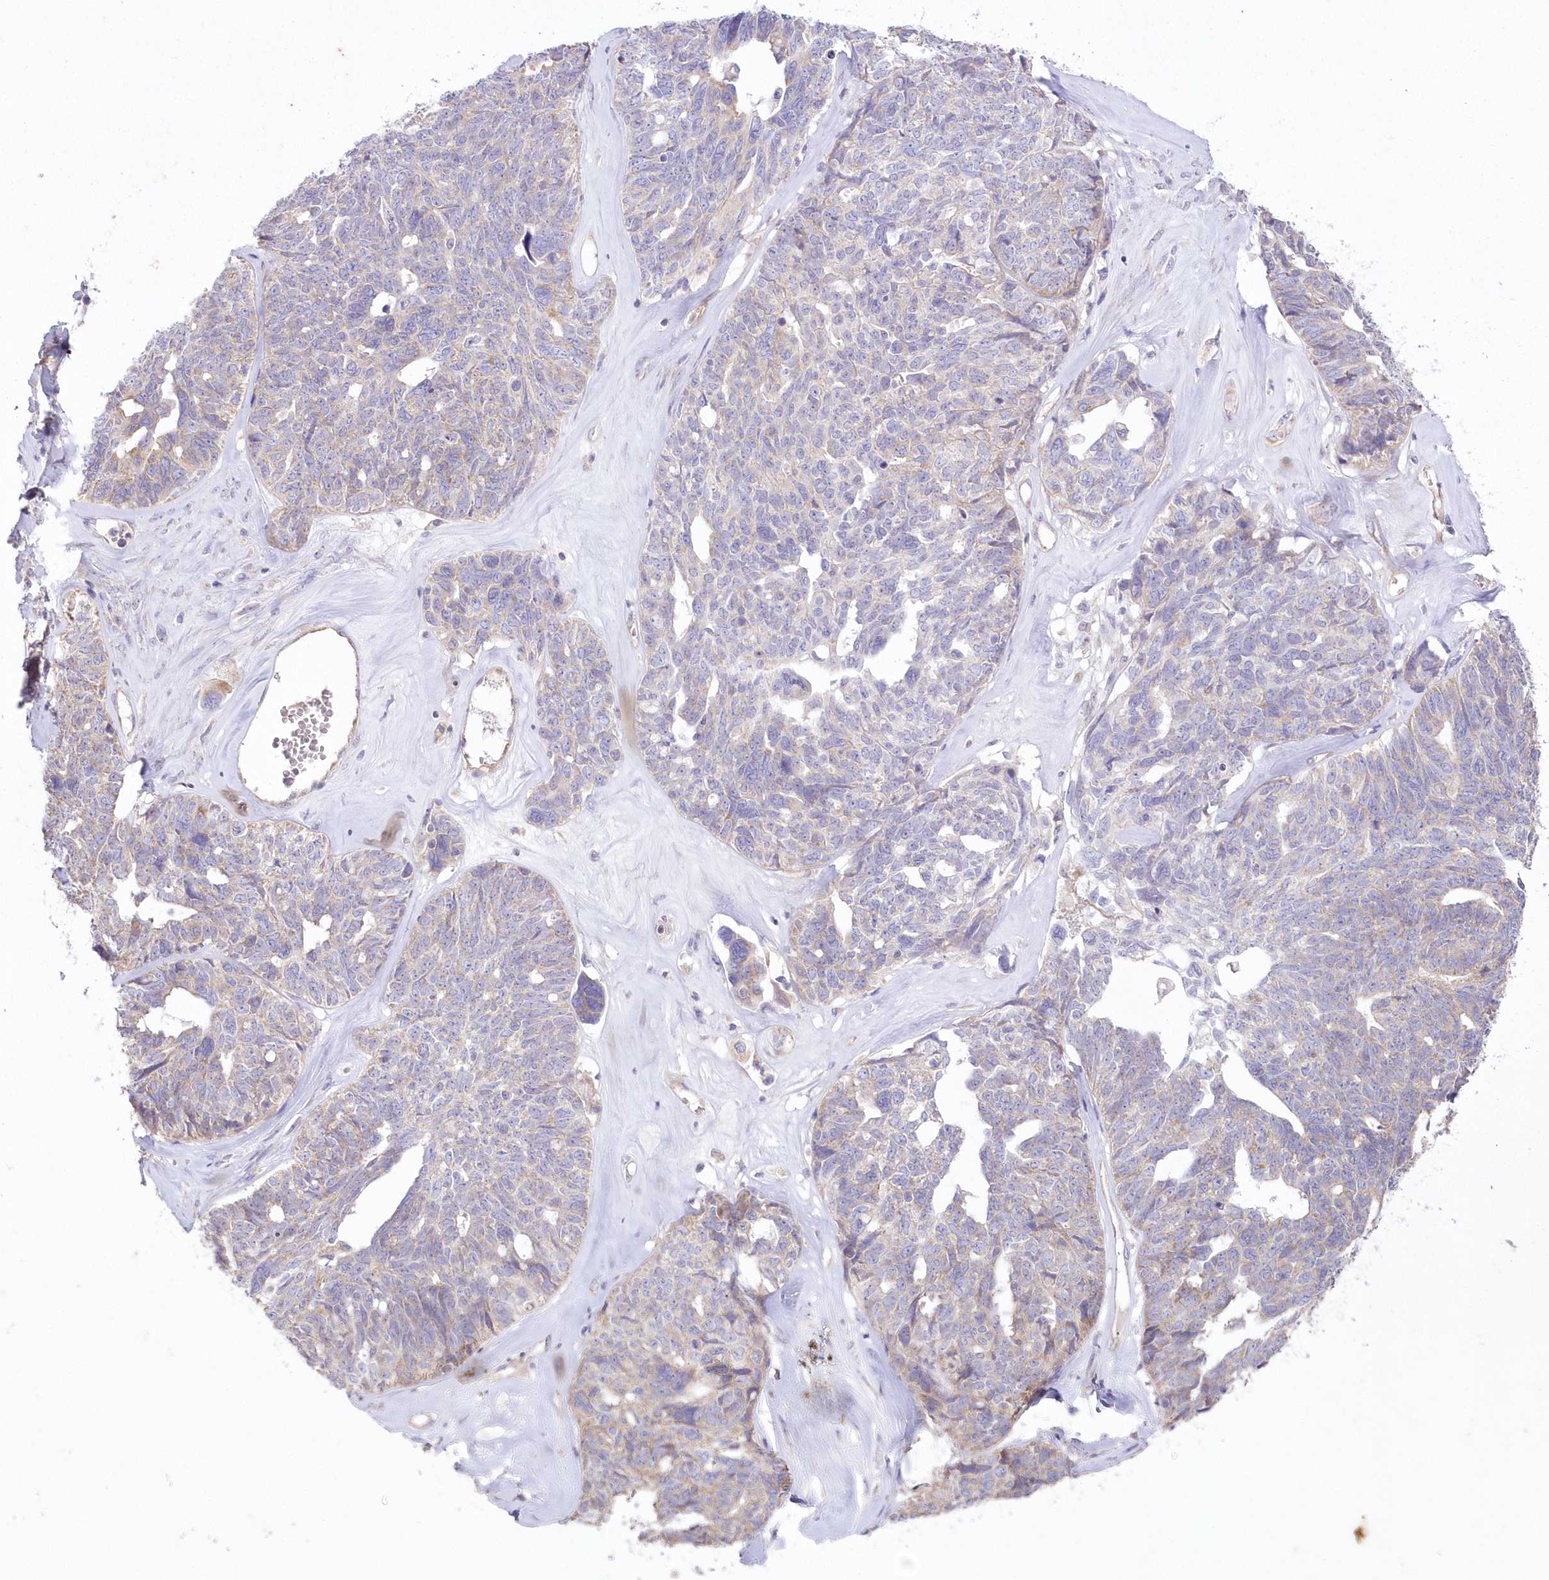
{"staining": {"intensity": "weak", "quantity": "<25%", "location": "cytoplasmic/membranous"}, "tissue": "ovarian cancer", "cell_type": "Tumor cells", "image_type": "cancer", "snomed": [{"axis": "morphology", "description": "Cystadenocarcinoma, serous, NOS"}, {"axis": "topography", "description": "Ovary"}], "caption": "An IHC histopathology image of ovarian cancer (serous cystadenocarcinoma) is shown. There is no staining in tumor cells of ovarian cancer (serous cystadenocarcinoma). (DAB (3,3'-diaminobenzidine) immunohistochemistry, high magnification).", "gene": "ITSN2", "patient": {"sex": "female", "age": 79}}